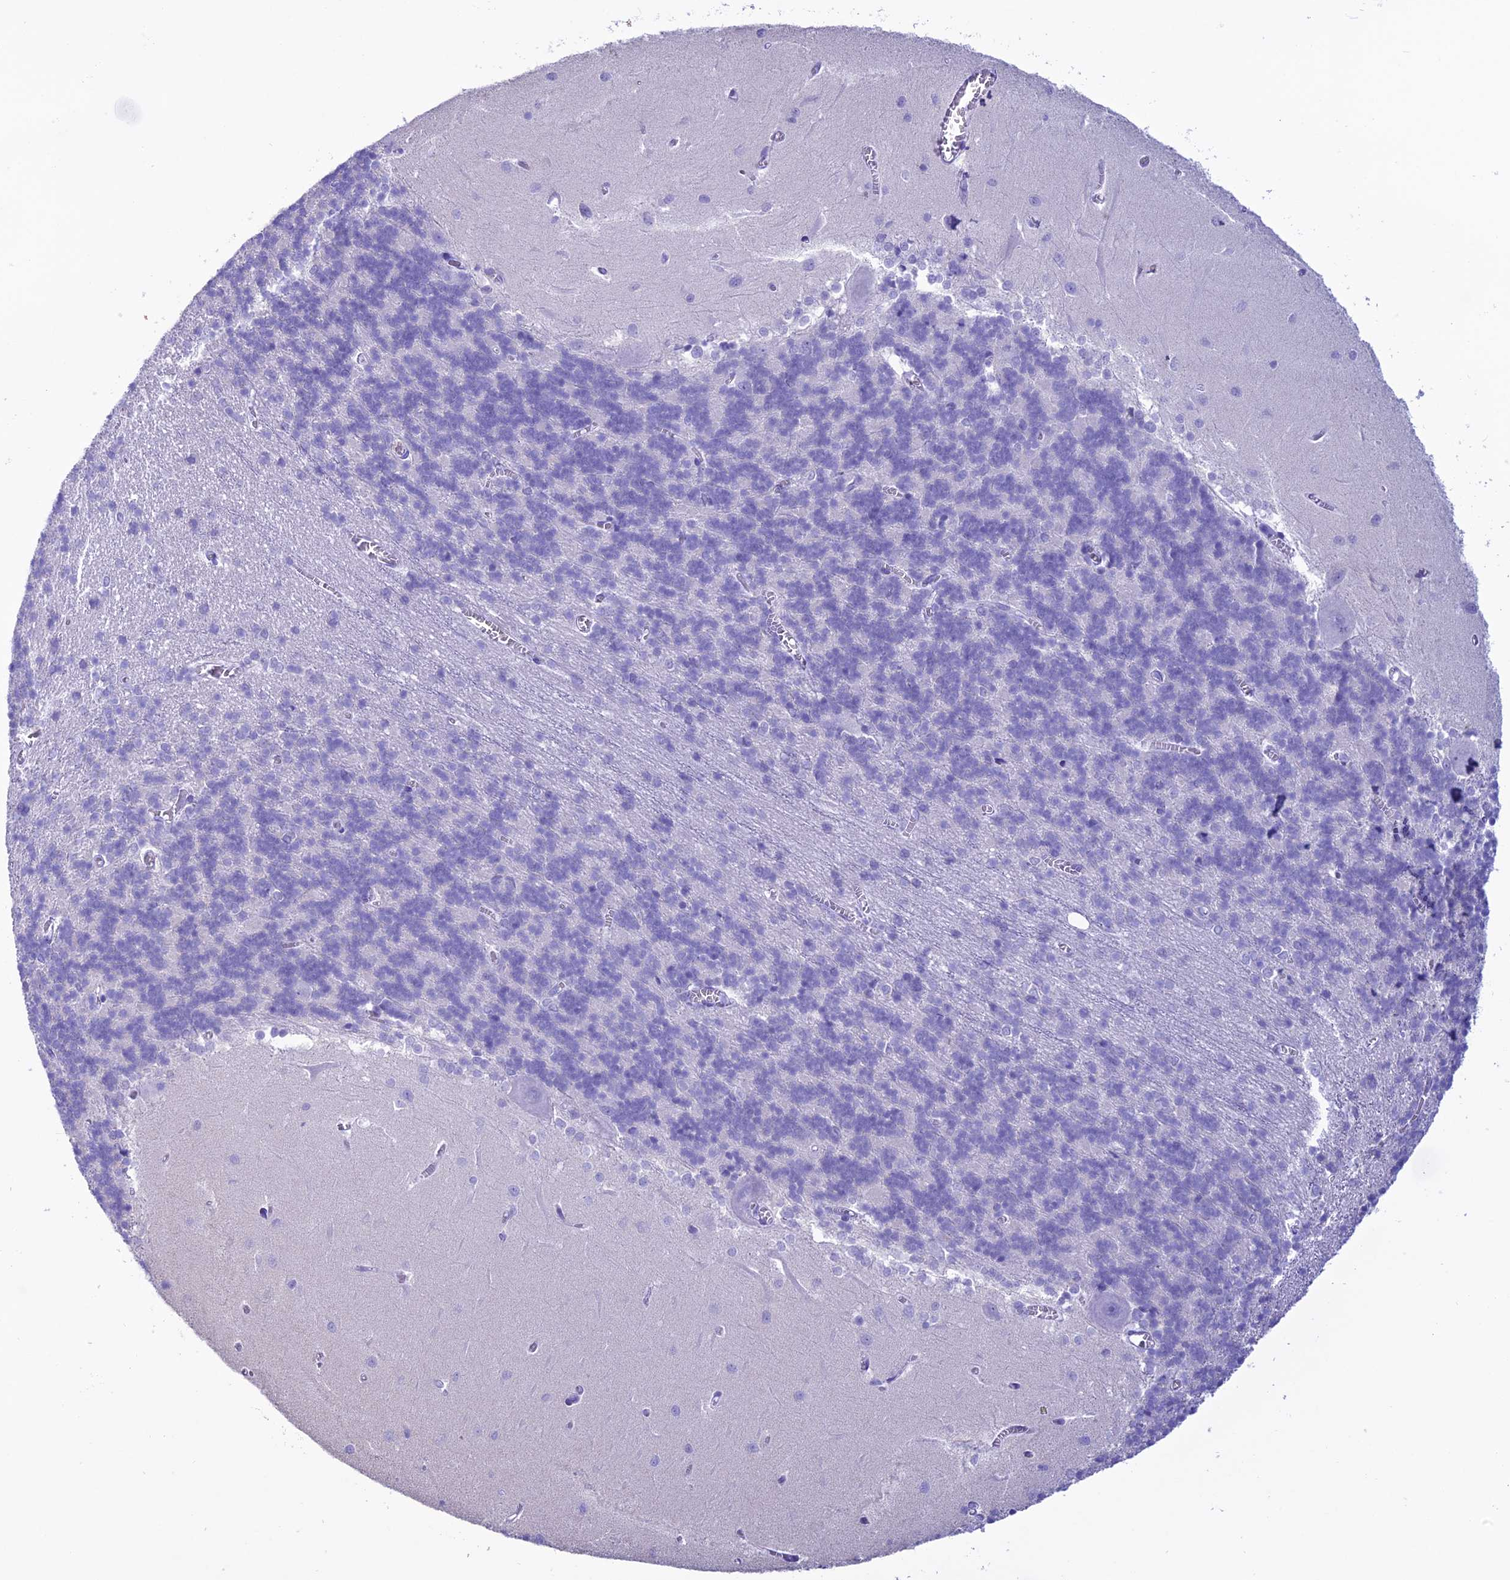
{"staining": {"intensity": "negative", "quantity": "none", "location": "none"}, "tissue": "cerebellum", "cell_type": "Cells in granular layer", "image_type": "normal", "snomed": [{"axis": "morphology", "description": "Normal tissue, NOS"}, {"axis": "topography", "description": "Cerebellum"}], "caption": "Immunohistochemistry (IHC) micrograph of unremarkable cerebellum: human cerebellum stained with DAB (3,3'-diaminobenzidine) displays no significant protein positivity in cells in granular layer. (IHC, brightfield microscopy, high magnification).", "gene": "MZB1", "patient": {"sex": "male", "age": 37}}